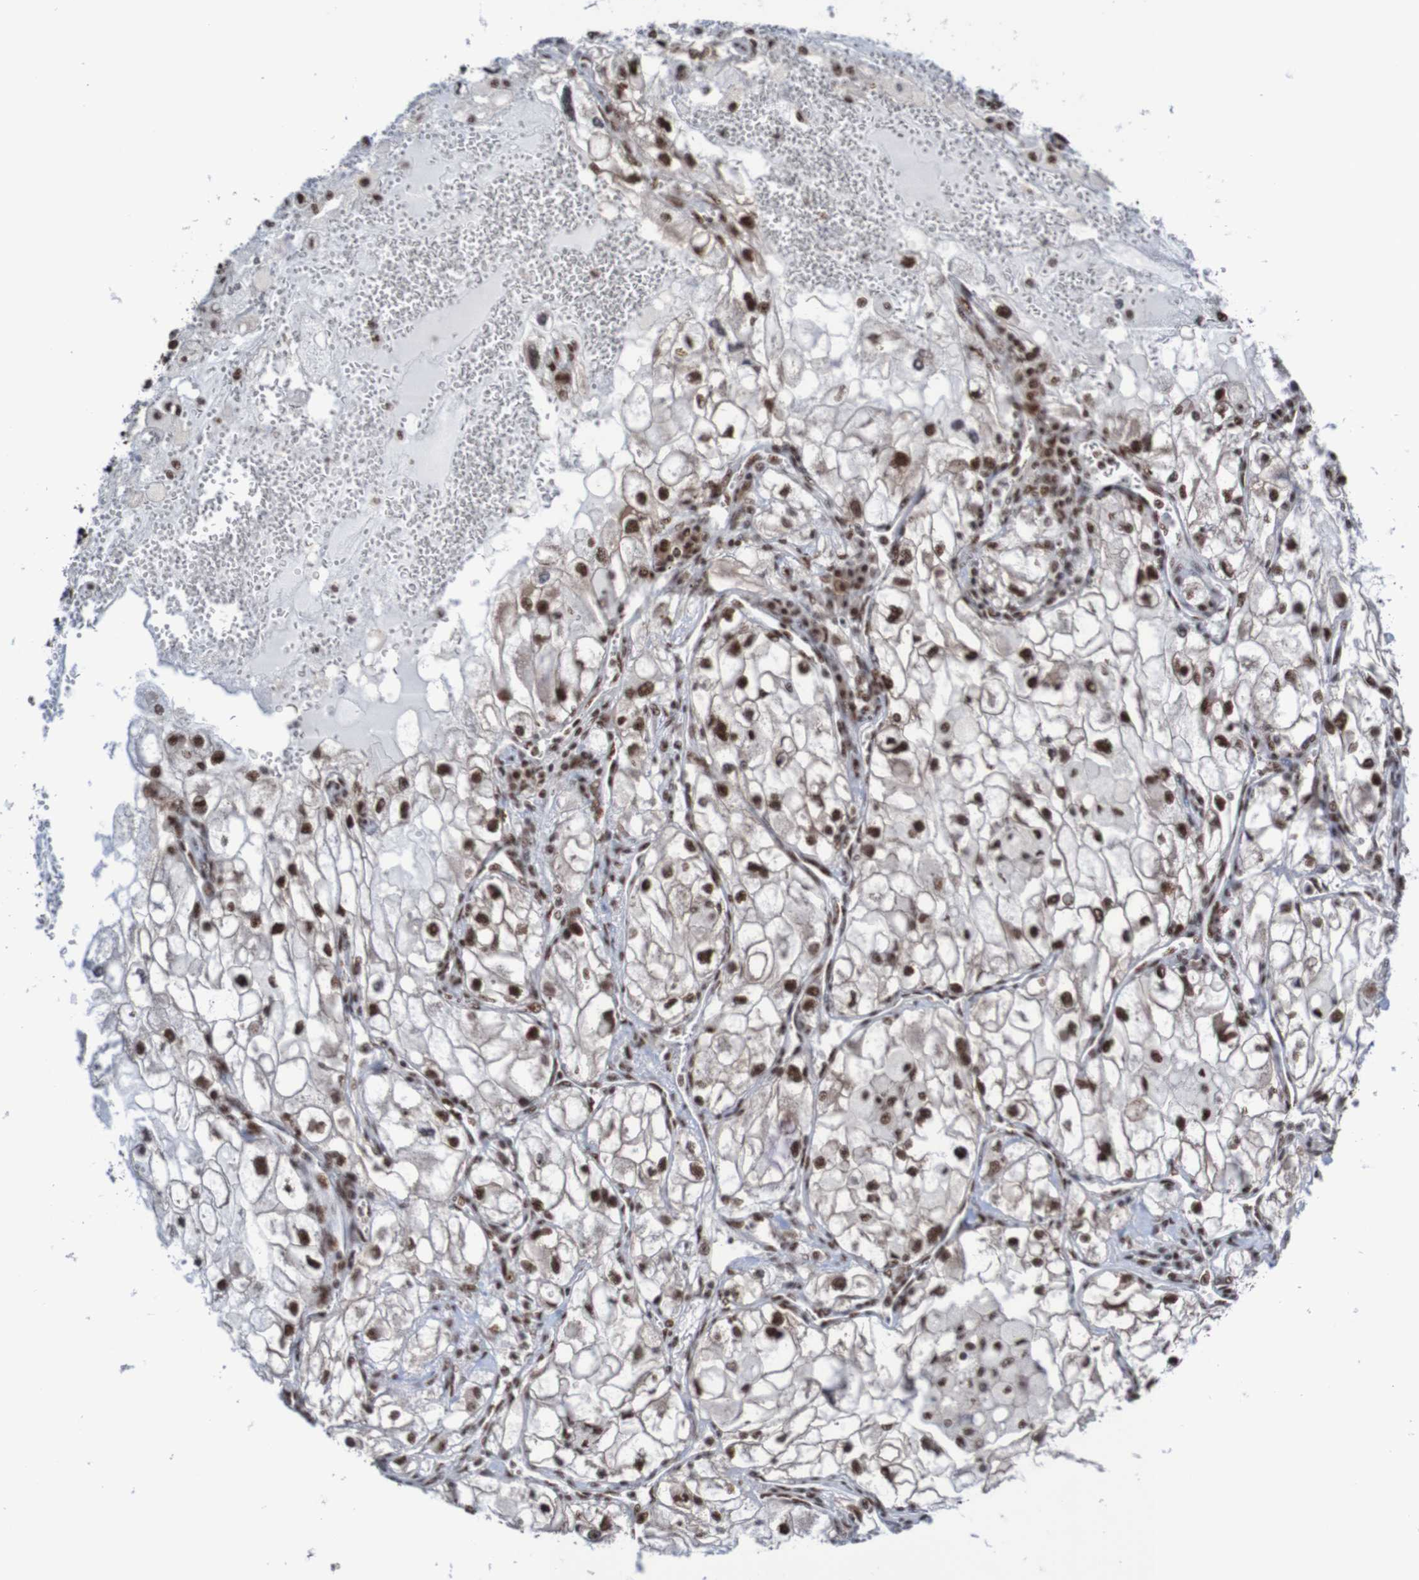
{"staining": {"intensity": "strong", "quantity": ">75%", "location": "nuclear"}, "tissue": "renal cancer", "cell_type": "Tumor cells", "image_type": "cancer", "snomed": [{"axis": "morphology", "description": "Adenocarcinoma, NOS"}, {"axis": "topography", "description": "Kidney"}], "caption": "Brown immunohistochemical staining in renal cancer (adenocarcinoma) displays strong nuclear expression in approximately >75% of tumor cells. The protein is stained brown, and the nuclei are stained in blue (DAB IHC with brightfield microscopy, high magnification).", "gene": "CDC5L", "patient": {"sex": "female", "age": 70}}